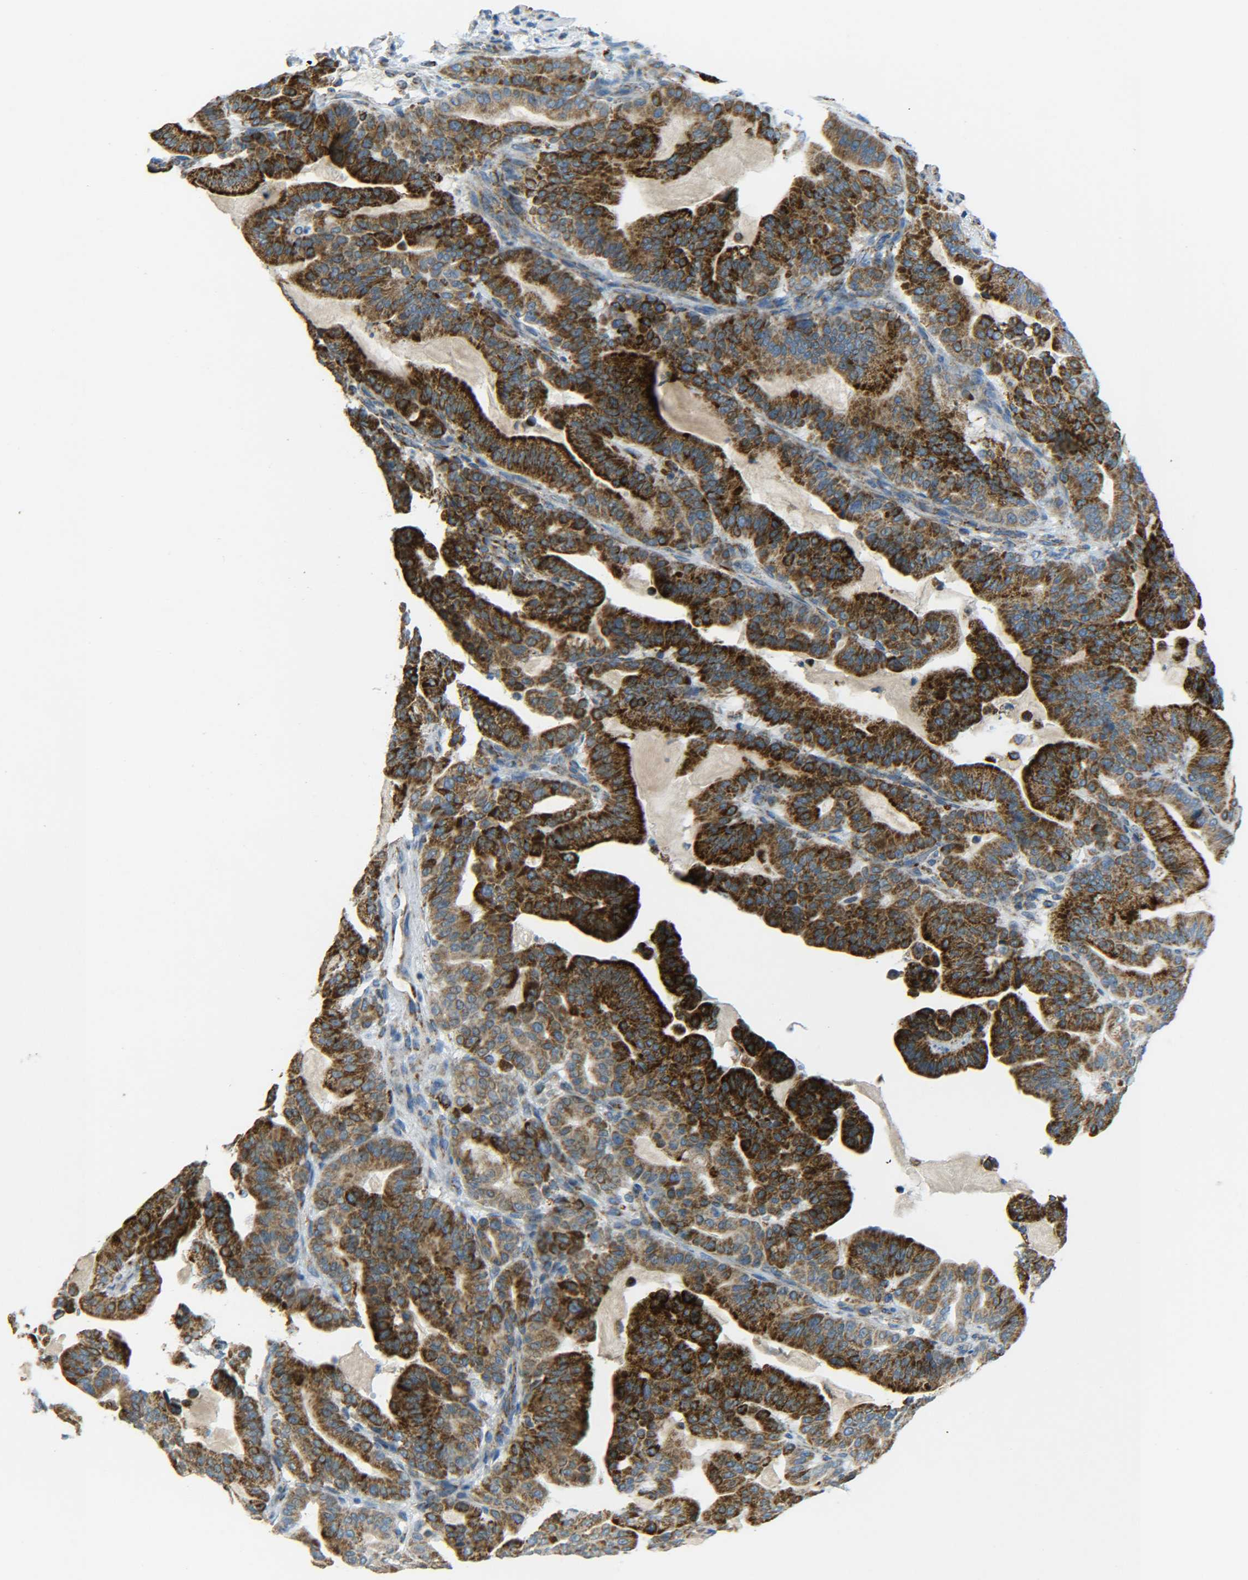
{"staining": {"intensity": "strong", "quantity": ">75%", "location": "cytoplasmic/membranous"}, "tissue": "pancreatic cancer", "cell_type": "Tumor cells", "image_type": "cancer", "snomed": [{"axis": "morphology", "description": "Adenocarcinoma, NOS"}, {"axis": "topography", "description": "Pancreas"}], "caption": "Pancreatic cancer (adenocarcinoma) stained with a brown dye reveals strong cytoplasmic/membranous positive positivity in about >75% of tumor cells.", "gene": "CYB5R1", "patient": {"sex": "male", "age": 63}}